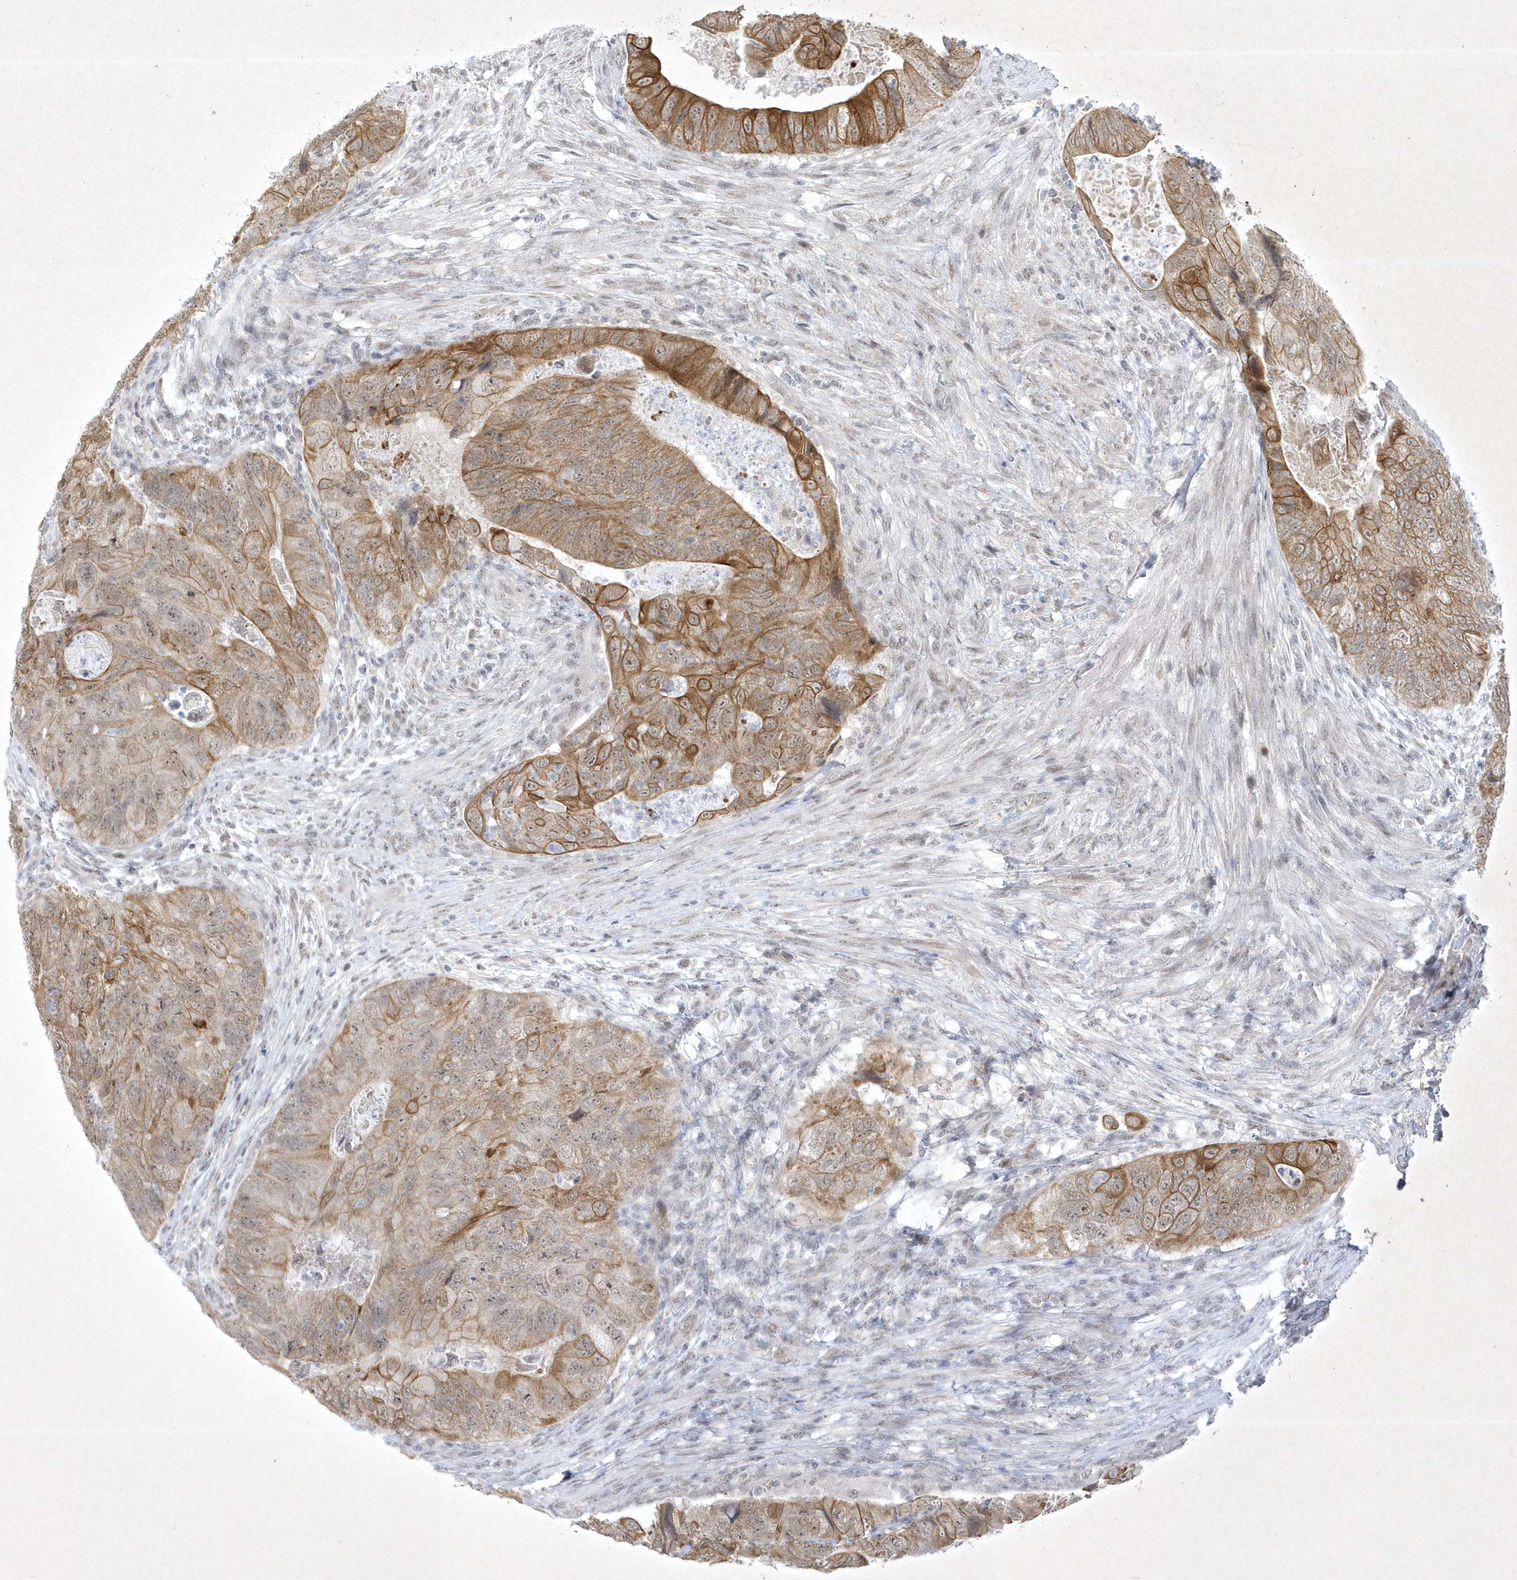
{"staining": {"intensity": "moderate", "quantity": ">75%", "location": "cytoplasmic/membranous"}, "tissue": "colorectal cancer", "cell_type": "Tumor cells", "image_type": "cancer", "snomed": [{"axis": "morphology", "description": "Adenocarcinoma, NOS"}, {"axis": "topography", "description": "Rectum"}], "caption": "Tumor cells show medium levels of moderate cytoplasmic/membranous positivity in approximately >75% of cells in colorectal cancer. The staining was performed using DAB, with brown indicating positive protein expression. Nuclei are stained blue with hematoxylin.", "gene": "ZBTB9", "patient": {"sex": "male", "age": 63}}